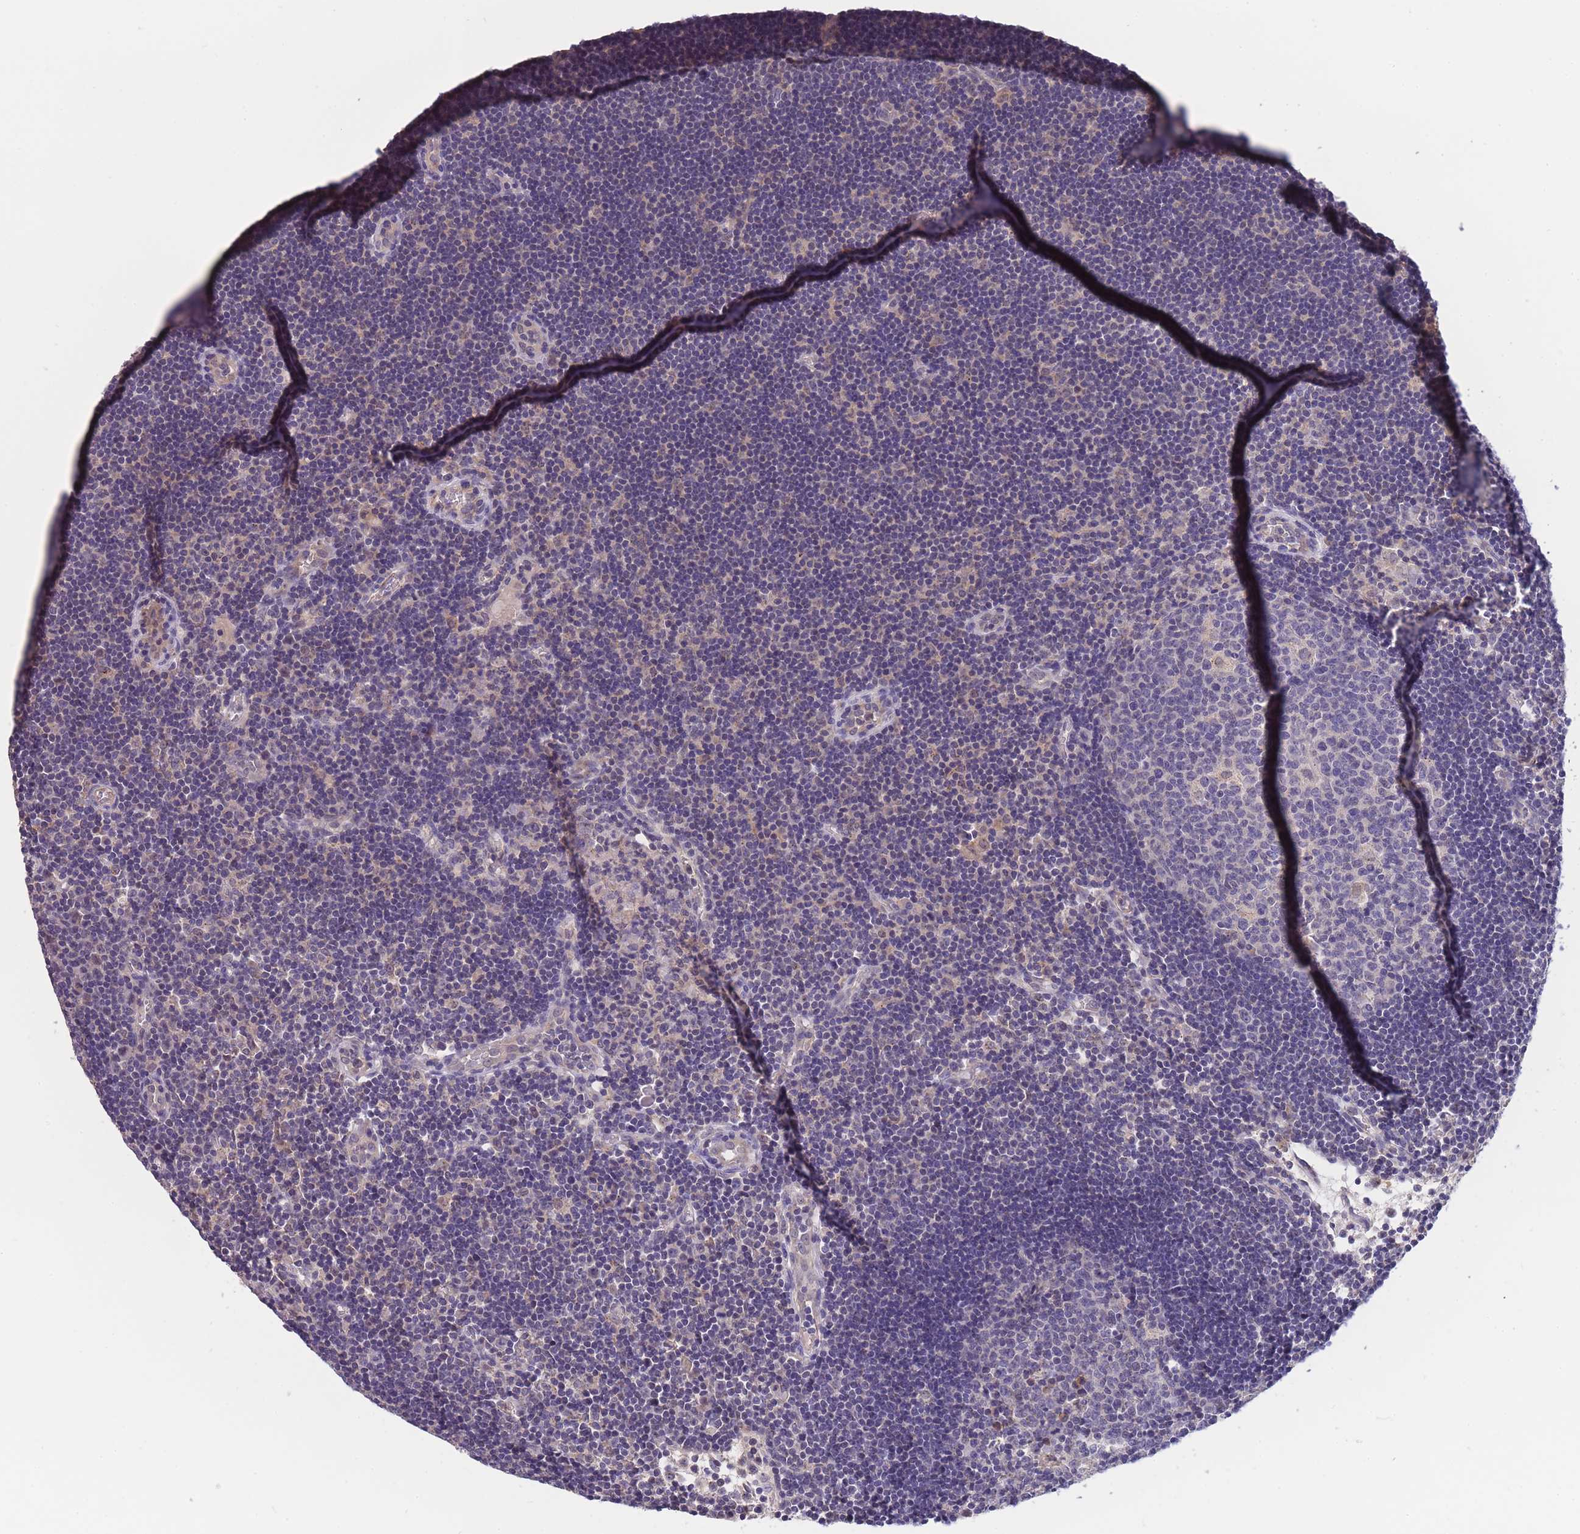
{"staining": {"intensity": "negative", "quantity": "none", "location": "none"}, "tissue": "lymph node", "cell_type": "Germinal center cells", "image_type": "normal", "snomed": [{"axis": "morphology", "description": "Normal tissue, NOS"}, {"axis": "topography", "description": "Lymph node"}], "caption": "Immunohistochemical staining of benign lymph node exhibits no significant expression in germinal center cells.", "gene": "NDUFAF5", "patient": {"sex": "male", "age": 62}}